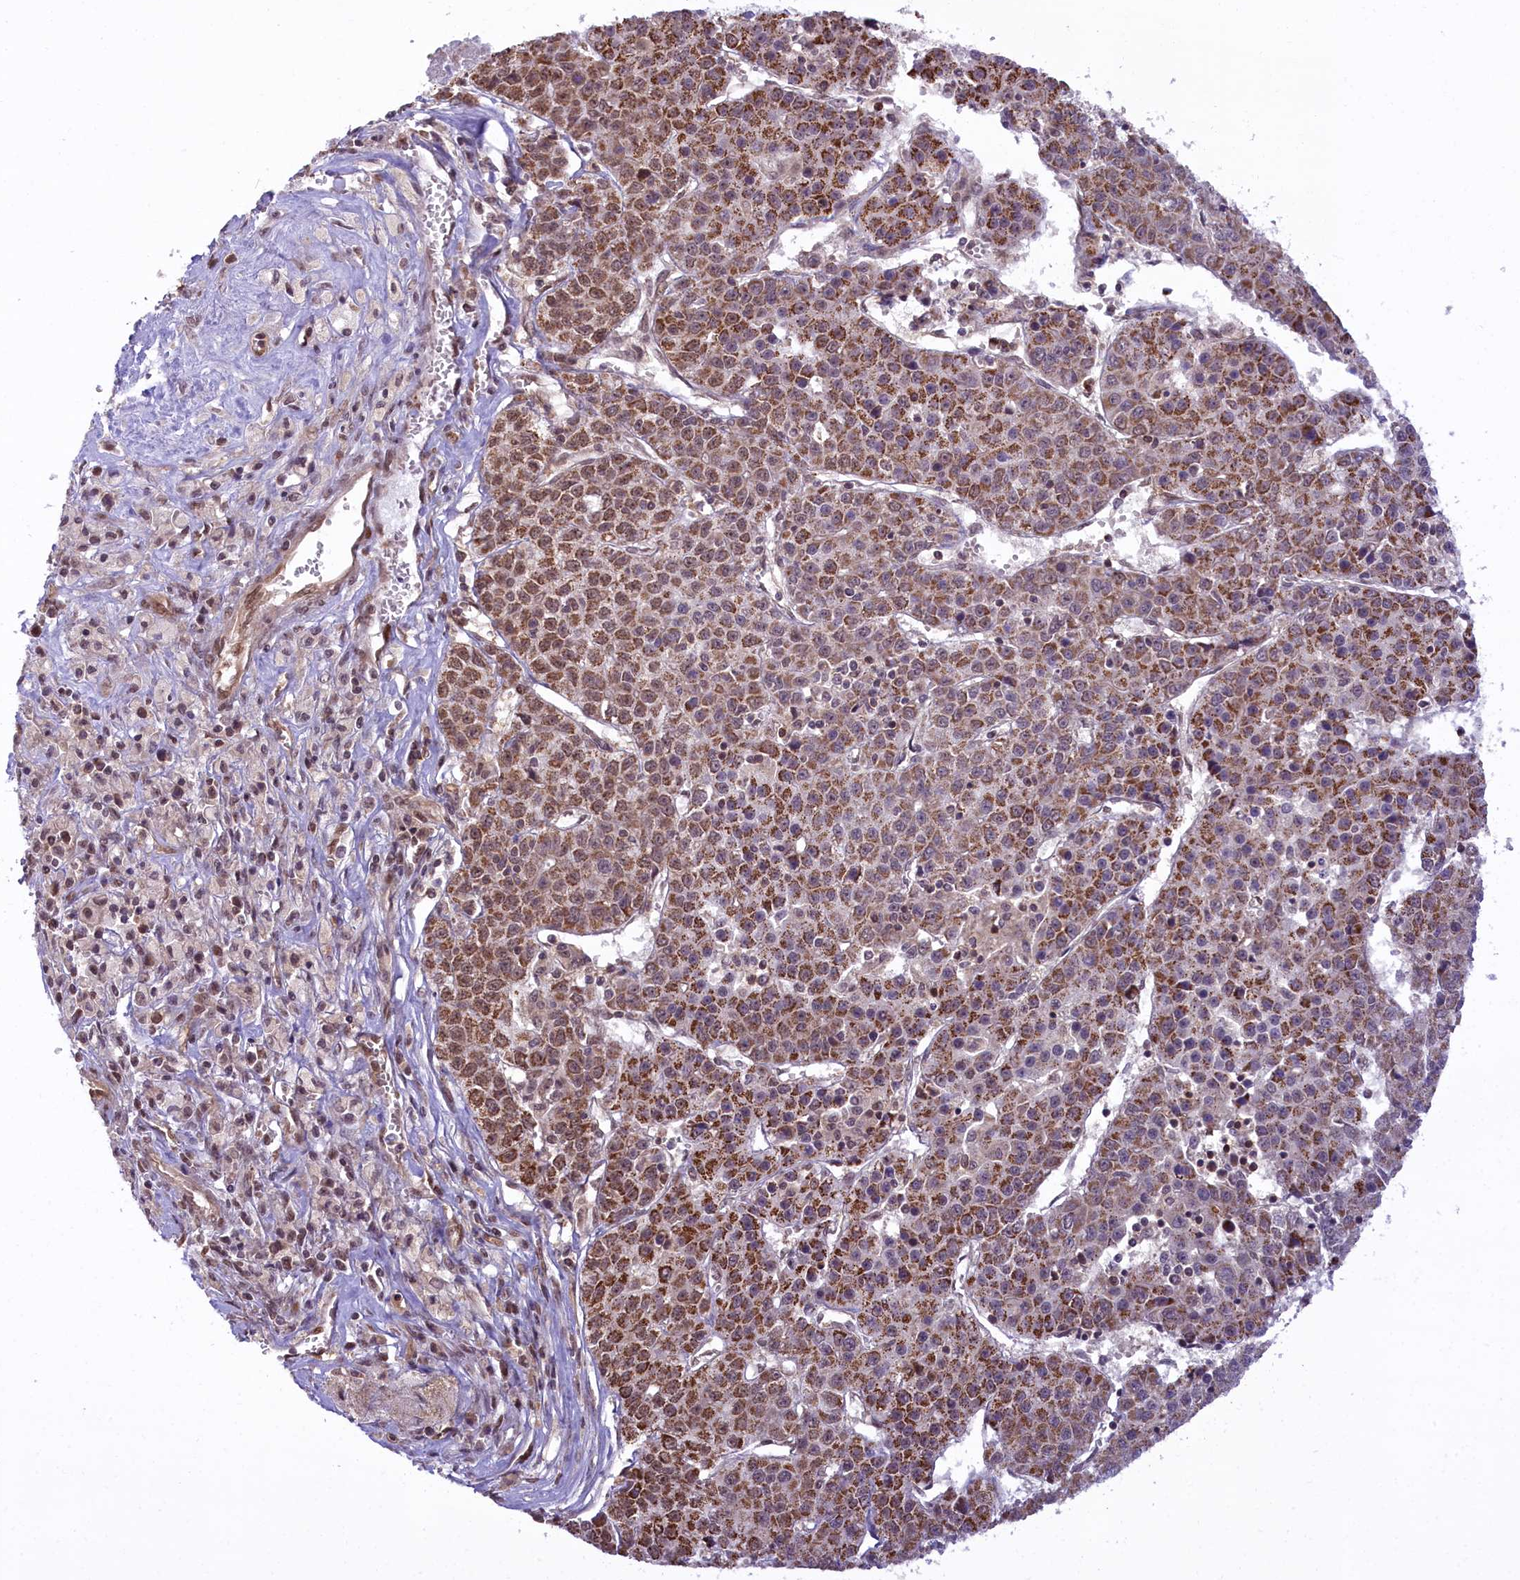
{"staining": {"intensity": "moderate", "quantity": ">75%", "location": "cytoplasmic/membranous"}, "tissue": "liver cancer", "cell_type": "Tumor cells", "image_type": "cancer", "snomed": [{"axis": "morphology", "description": "Carcinoma, Hepatocellular, NOS"}, {"axis": "topography", "description": "Liver"}], "caption": "IHC histopathology image of liver cancer (hepatocellular carcinoma) stained for a protein (brown), which exhibits medium levels of moderate cytoplasmic/membranous positivity in approximately >75% of tumor cells.", "gene": "CARD8", "patient": {"sex": "female", "age": 53}}